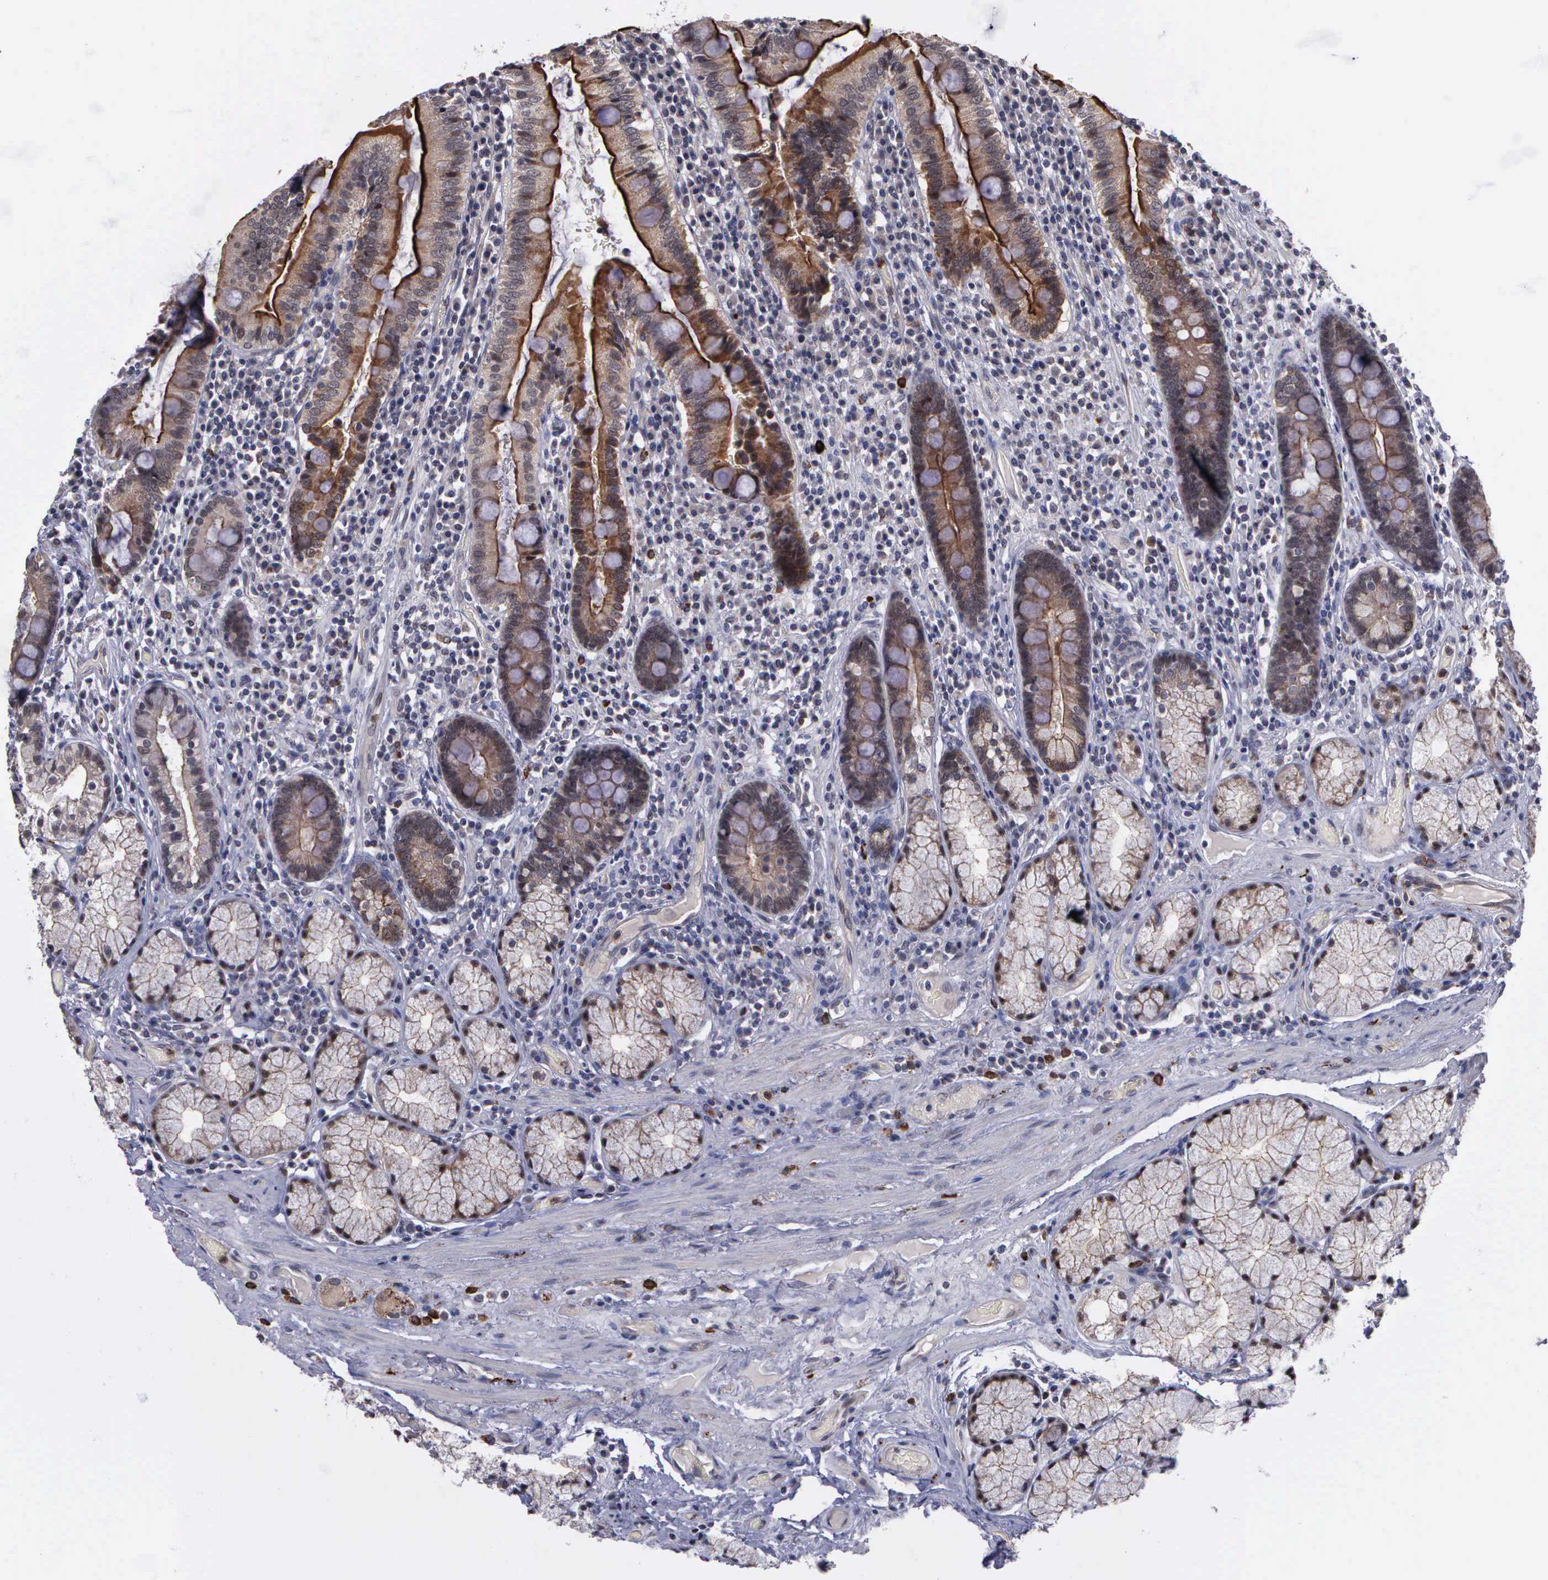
{"staining": {"intensity": "moderate", "quantity": ">75%", "location": "cytoplasmic/membranous"}, "tissue": "duodenum", "cell_type": "Glandular cells", "image_type": "normal", "snomed": [{"axis": "morphology", "description": "Normal tissue, NOS"}, {"axis": "topography", "description": "Stomach, lower"}, {"axis": "topography", "description": "Duodenum"}], "caption": "Duodenum was stained to show a protein in brown. There is medium levels of moderate cytoplasmic/membranous expression in about >75% of glandular cells. The staining was performed using DAB (3,3'-diaminobenzidine), with brown indicating positive protein expression. Nuclei are stained blue with hematoxylin.", "gene": "MAP3K9", "patient": {"sex": "male", "age": 84}}